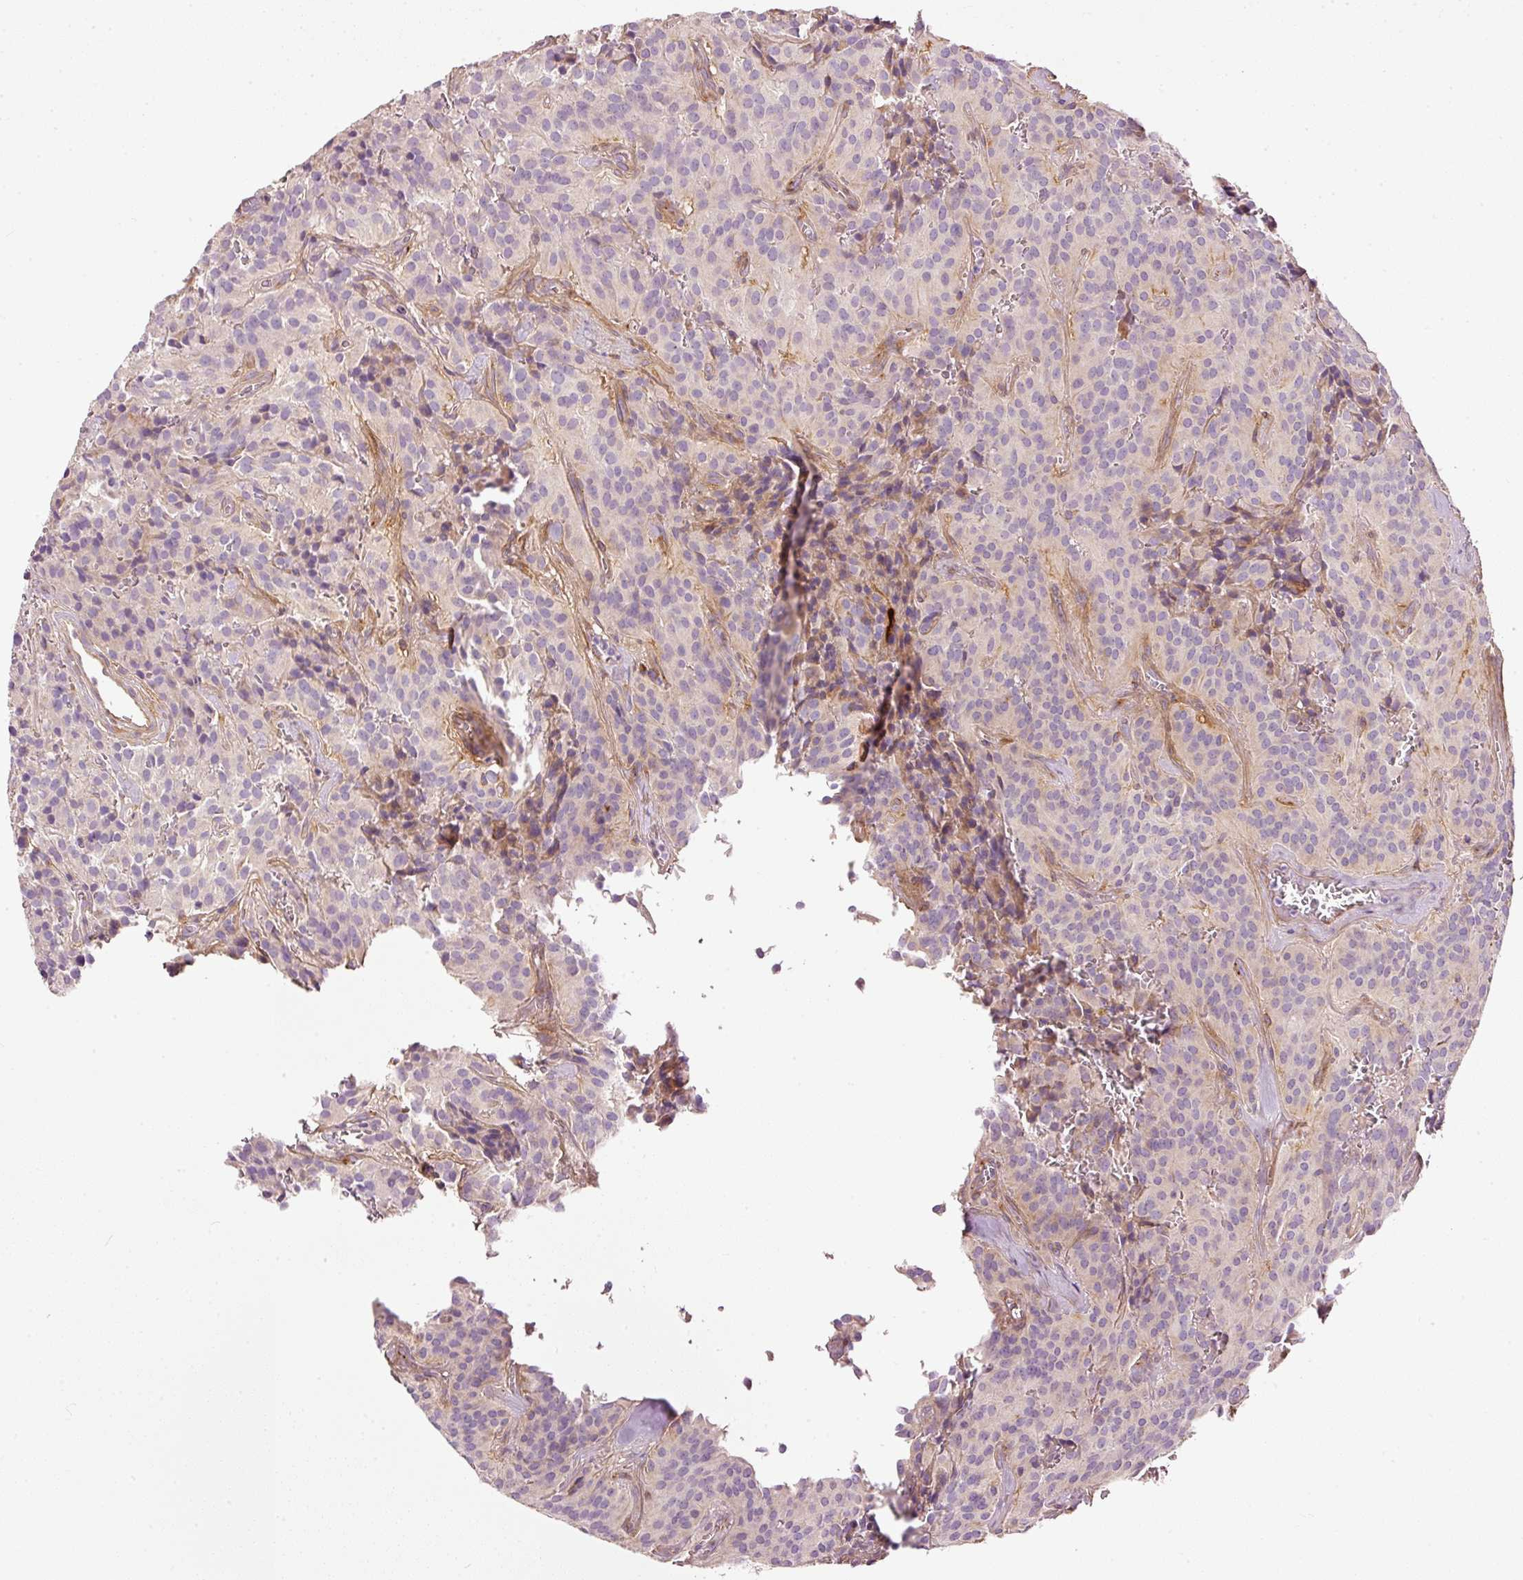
{"staining": {"intensity": "negative", "quantity": "none", "location": "none"}, "tissue": "glioma", "cell_type": "Tumor cells", "image_type": "cancer", "snomed": [{"axis": "morphology", "description": "Glioma, malignant, Low grade"}, {"axis": "topography", "description": "Brain"}], "caption": "Immunohistochemistry micrograph of glioma stained for a protein (brown), which reveals no staining in tumor cells.", "gene": "PAQR9", "patient": {"sex": "male", "age": 42}}